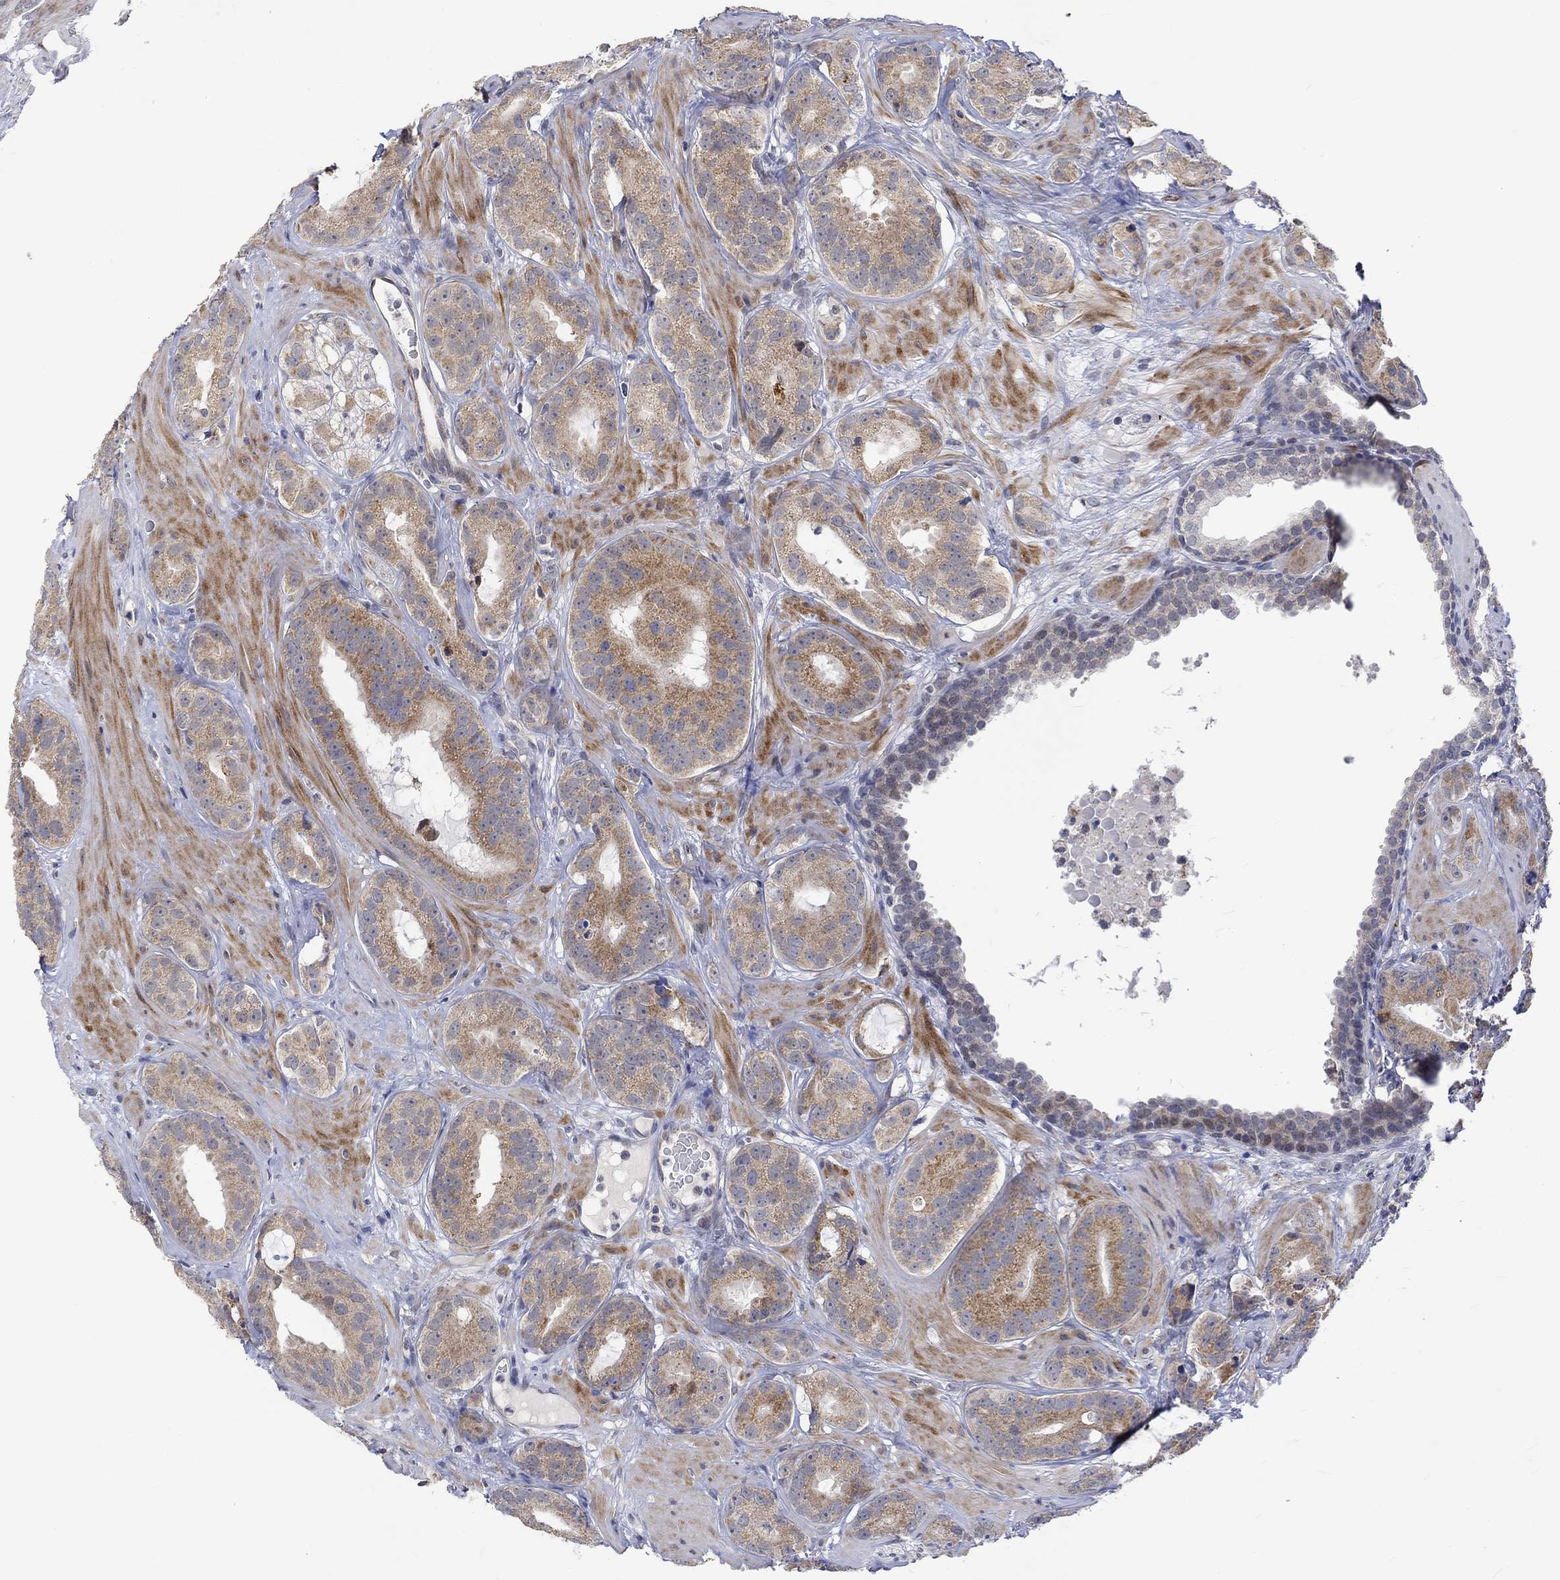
{"staining": {"intensity": "moderate", "quantity": "25%-75%", "location": "cytoplasmic/membranous"}, "tissue": "prostate cancer", "cell_type": "Tumor cells", "image_type": "cancer", "snomed": [{"axis": "morphology", "description": "Adenocarcinoma, NOS"}, {"axis": "topography", "description": "Prostate"}], "caption": "Brown immunohistochemical staining in prostate cancer reveals moderate cytoplasmic/membranous positivity in about 25%-75% of tumor cells.", "gene": "SLC48A1", "patient": {"sex": "male", "age": 69}}